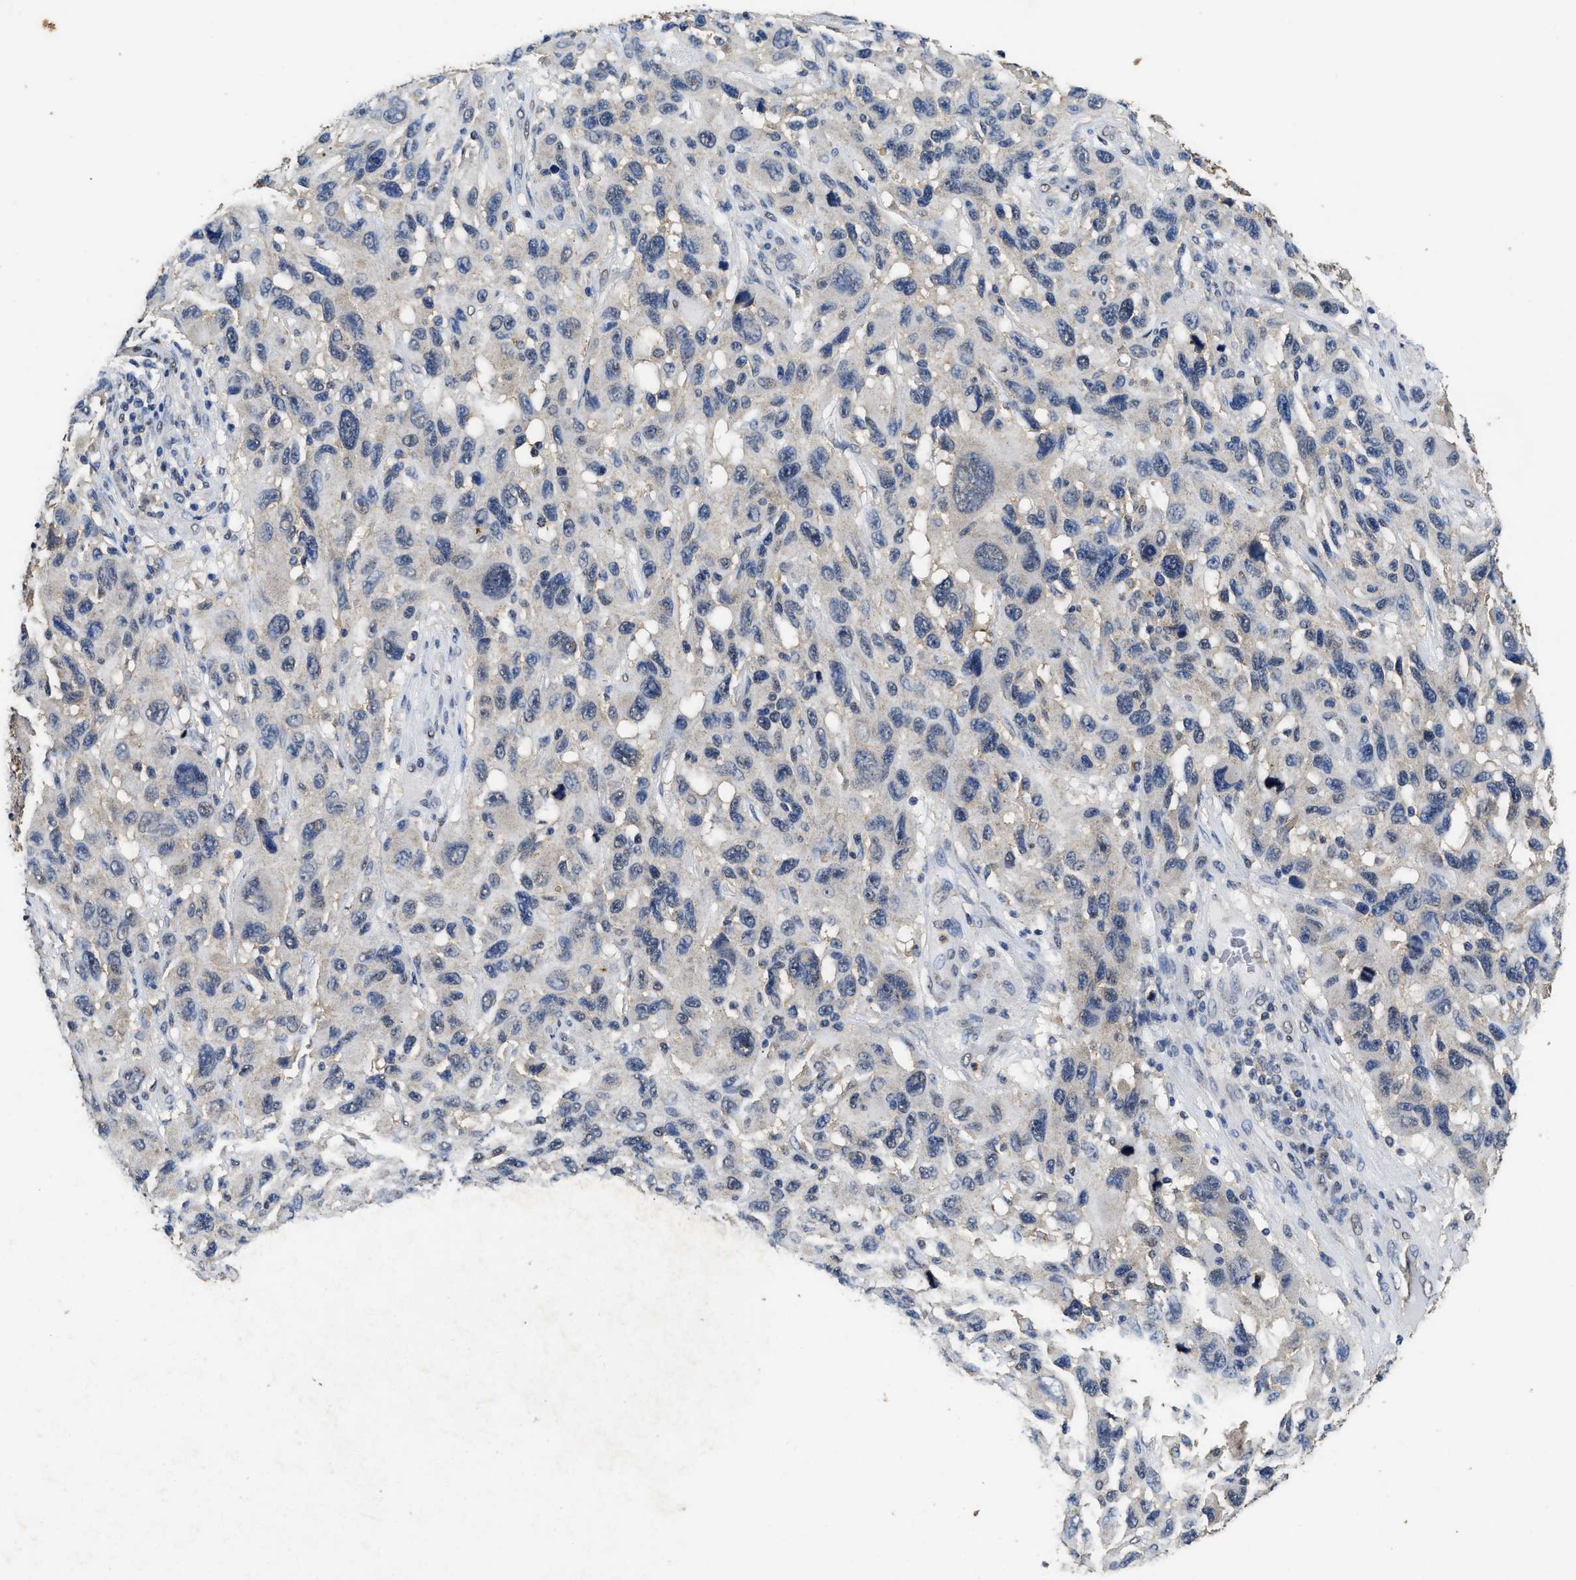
{"staining": {"intensity": "negative", "quantity": "none", "location": "none"}, "tissue": "melanoma", "cell_type": "Tumor cells", "image_type": "cancer", "snomed": [{"axis": "morphology", "description": "Malignant melanoma, NOS"}, {"axis": "topography", "description": "Skin"}], "caption": "Human melanoma stained for a protein using immunohistochemistry (IHC) exhibits no staining in tumor cells.", "gene": "CTNNA1", "patient": {"sex": "male", "age": 53}}